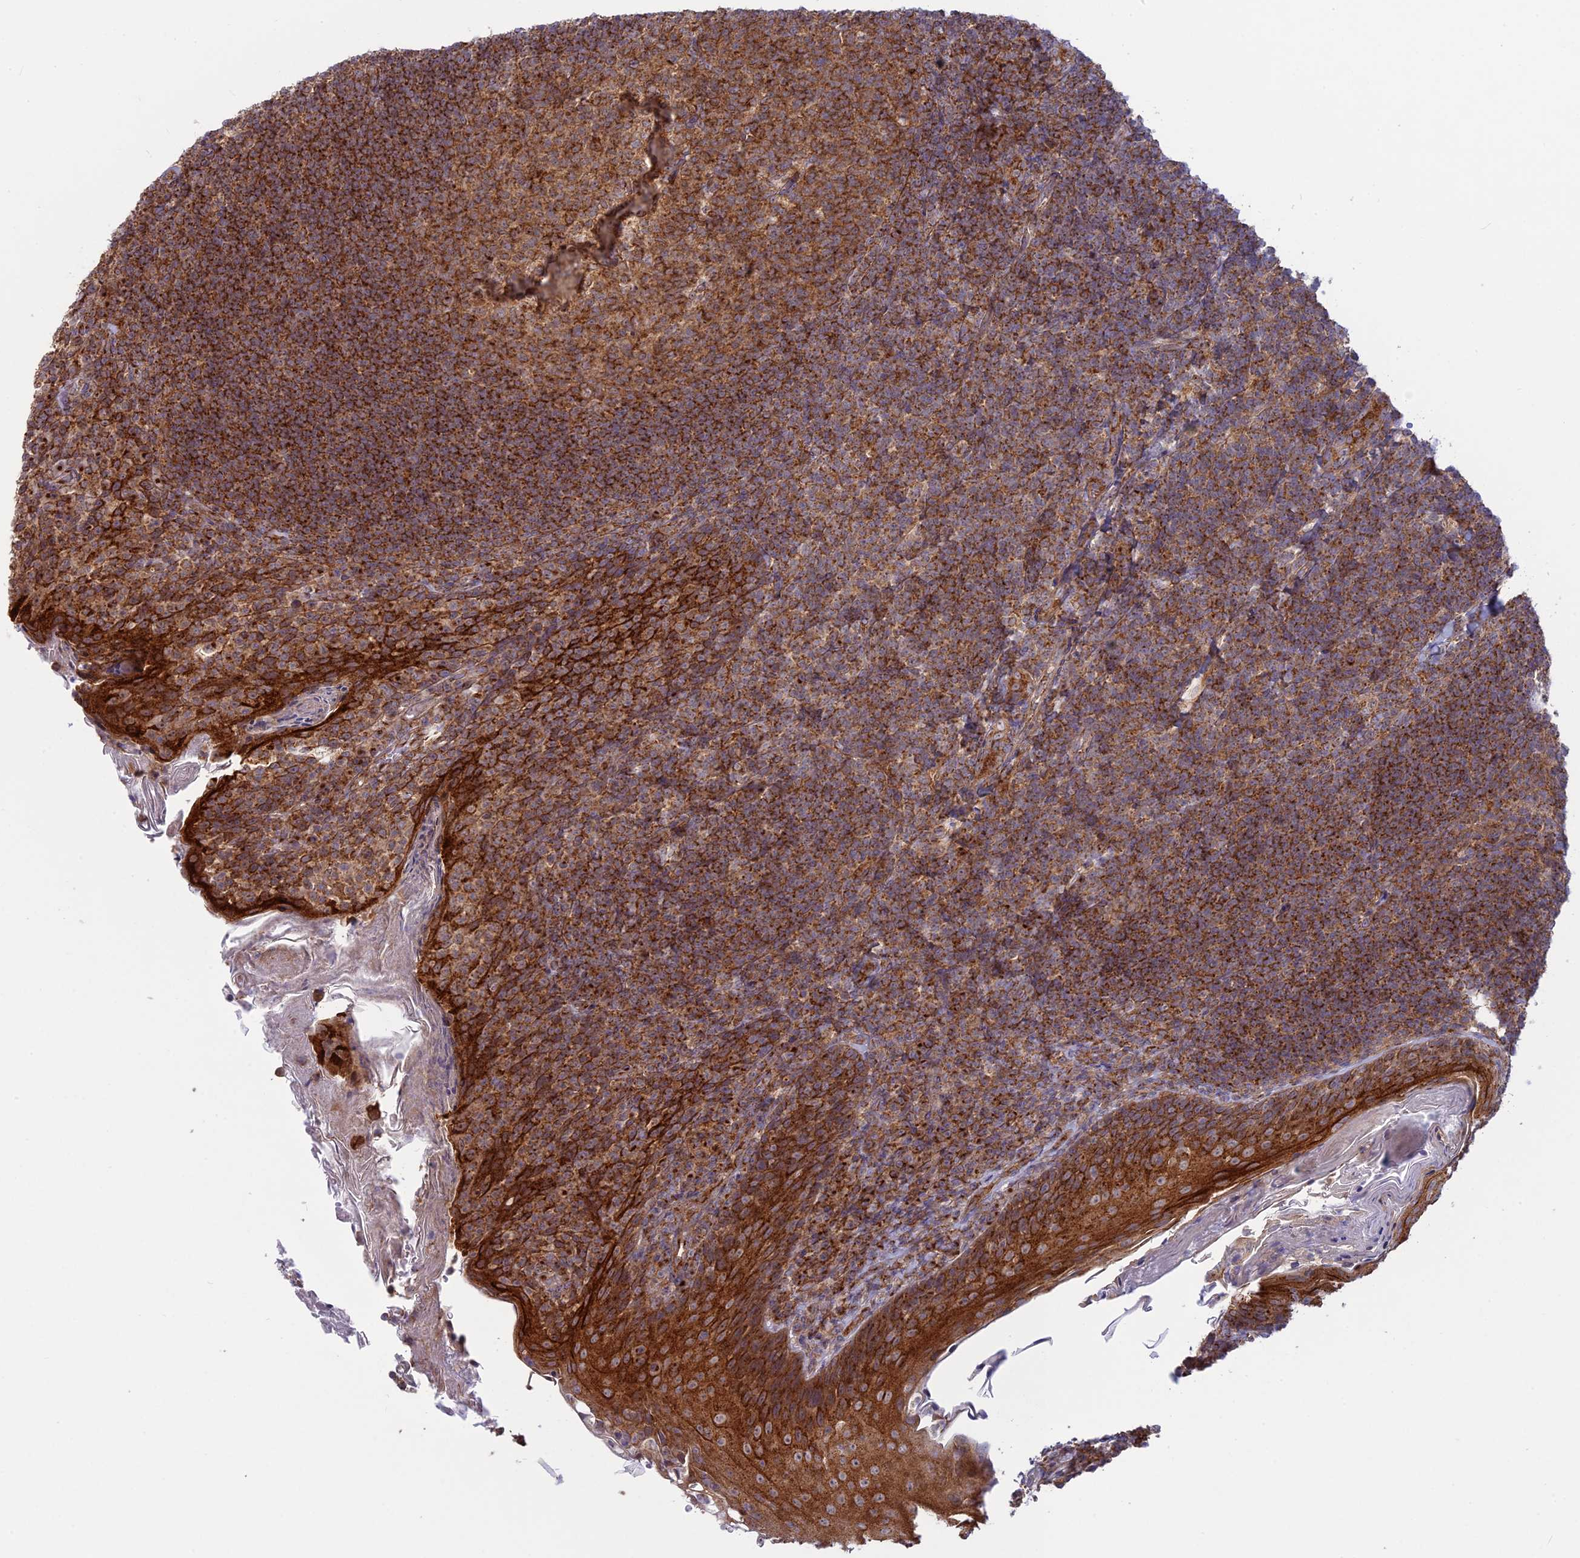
{"staining": {"intensity": "strong", "quantity": ">75%", "location": "cytoplasmic/membranous"}, "tissue": "tonsil", "cell_type": "Germinal center cells", "image_type": "normal", "snomed": [{"axis": "morphology", "description": "Normal tissue, NOS"}, {"axis": "topography", "description": "Tonsil"}], "caption": "Protein staining reveals strong cytoplasmic/membranous staining in approximately >75% of germinal center cells in normal tonsil.", "gene": "CLINT1", "patient": {"sex": "female", "age": 10}}